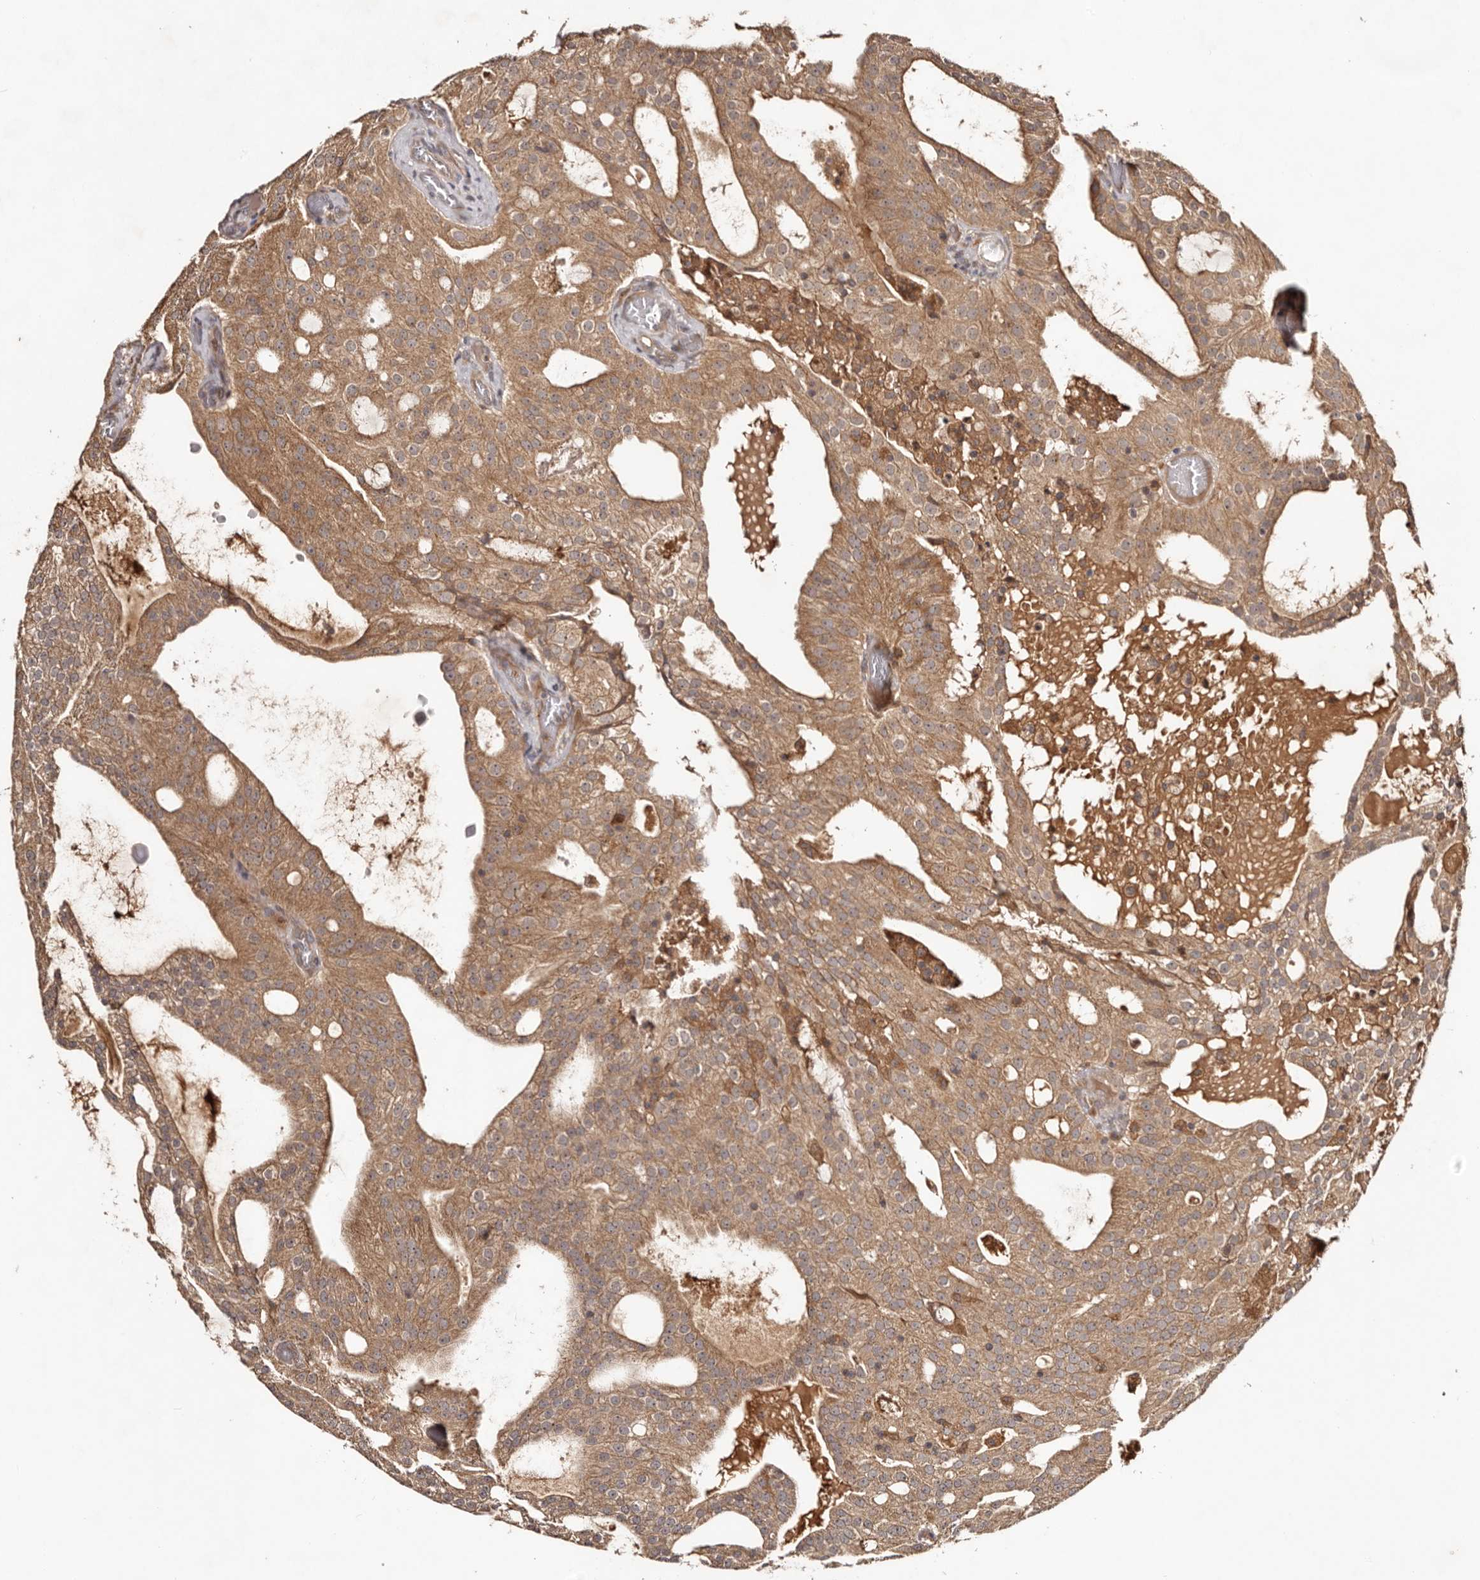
{"staining": {"intensity": "moderate", "quantity": ">75%", "location": "cytoplasmic/membranous"}, "tissue": "prostate cancer", "cell_type": "Tumor cells", "image_type": "cancer", "snomed": [{"axis": "morphology", "description": "Adenocarcinoma, Medium grade"}, {"axis": "topography", "description": "Prostate"}], "caption": "This is an image of immunohistochemistry (IHC) staining of prostate cancer (adenocarcinoma (medium-grade)), which shows moderate staining in the cytoplasmic/membranous of tumor cells.", "gene": "PKIB", "patient": {"sex": "male", "age": 88}}